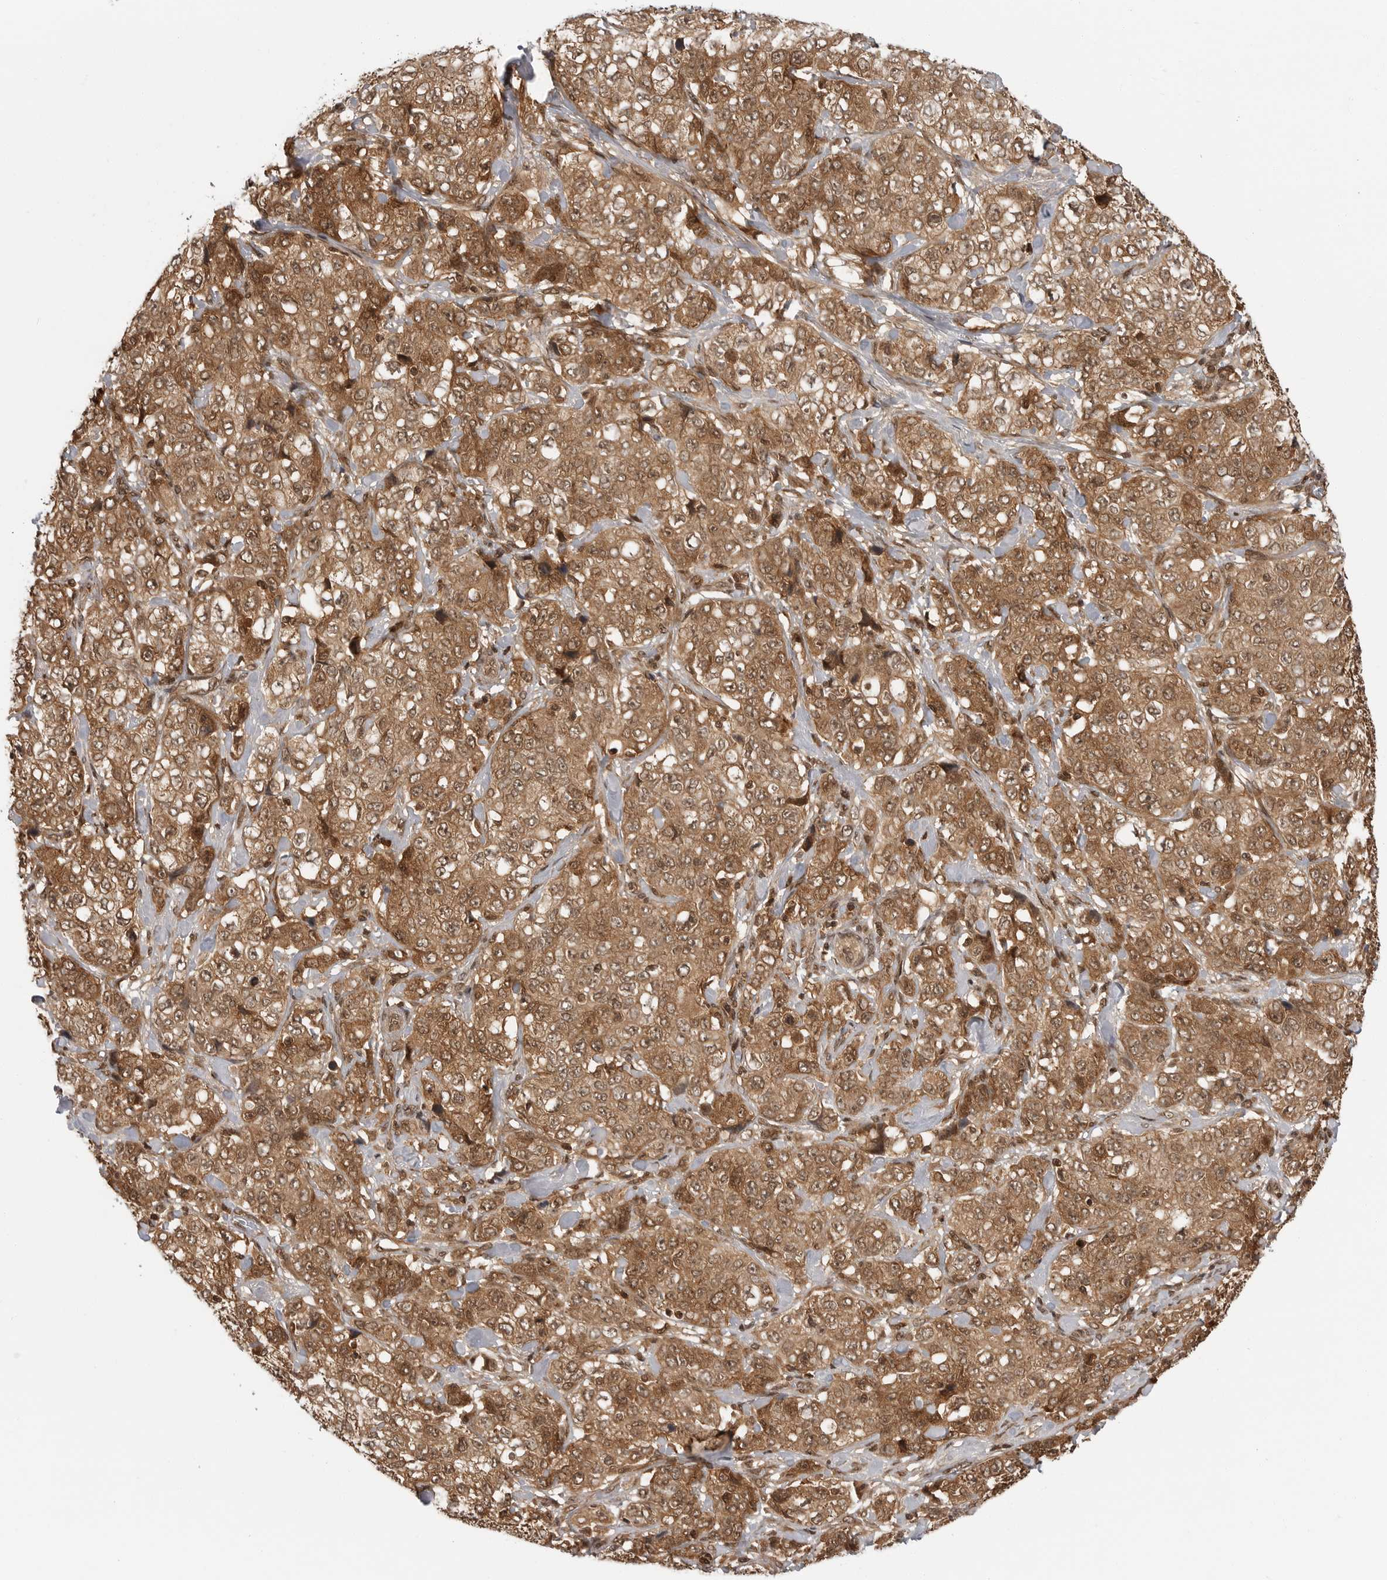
{"staining": {"intensity": "moderate", "quantity": ">75%", "location": "cytoplasmic/membranous,nuclear"}, "tissue": "stomach cancer", "cell_type": "Tumor cells", "image_type": "cancer", "snomed": [{"axis": "morphology", "description": "Adenocarcinoma, NOS"}, {"axis": "topography", "description": "Stomach"}], "caption": "IHC of stomach adenocarcinoma displays medium levels of moderate cytoplasmic/membranous and nuclear staining in approximately >75% of tumor cells.", "gene": "SZRD1", "patient": {"sex": "male", "age": 48}}